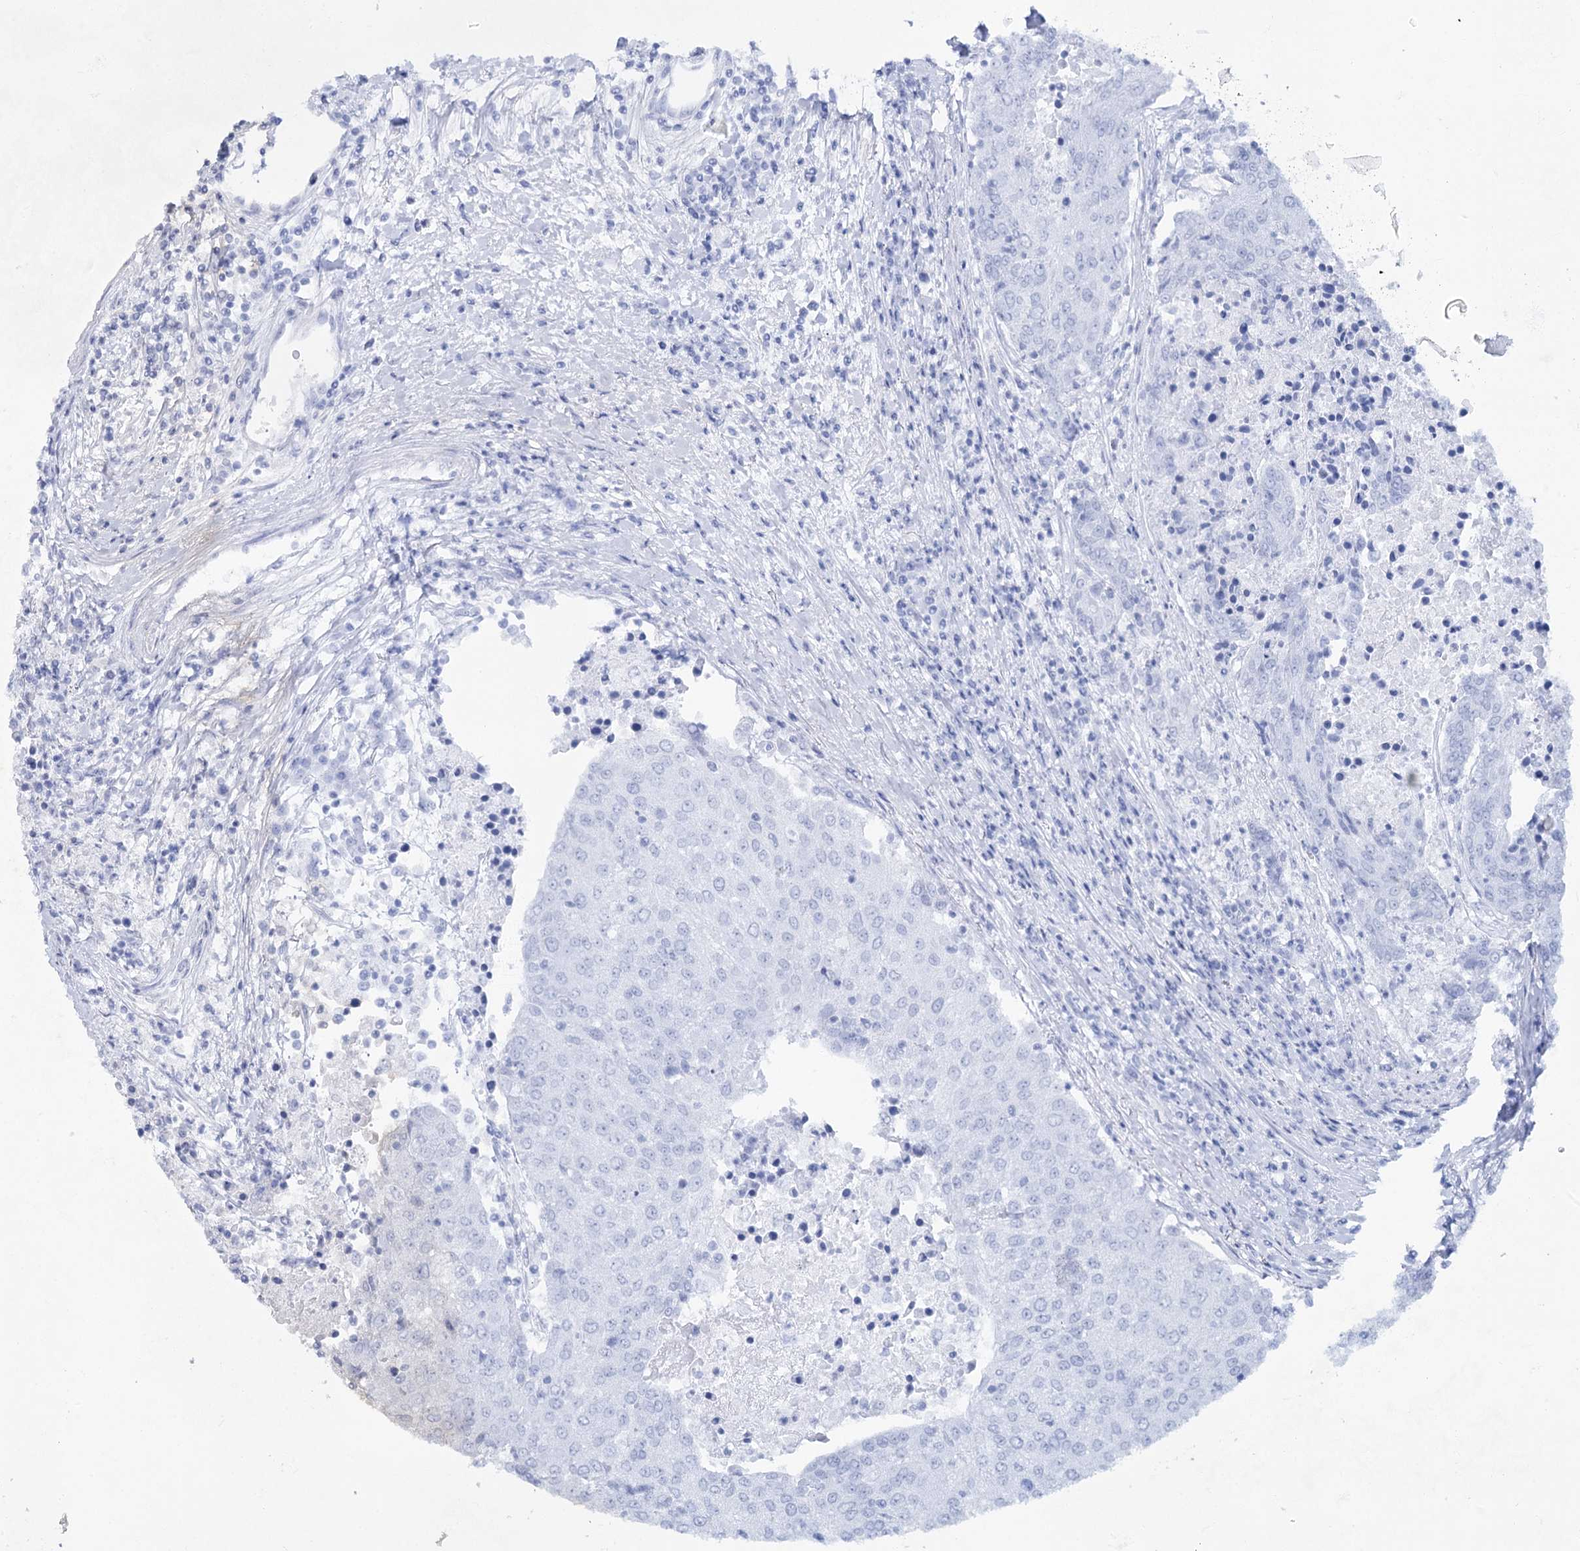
{"staining": {"intensity": "negative", "quantity": "none", "location": "none"}, "tissue": "urothelial cancer", "cell_type": "Tumor cells", "image_type": "cancer", "snomed": [{"axis": "morphology", "description": "Urothelial carcinoma, High grade"}, {"axis": "topography", "description": "Urinary bladder"}], "caption": "Histopathology image shows no significant protein positivity in tumor cells of urothelial cancer.", "gene": "ACRV1", "patient": {"sex": "female", "age": 85}}